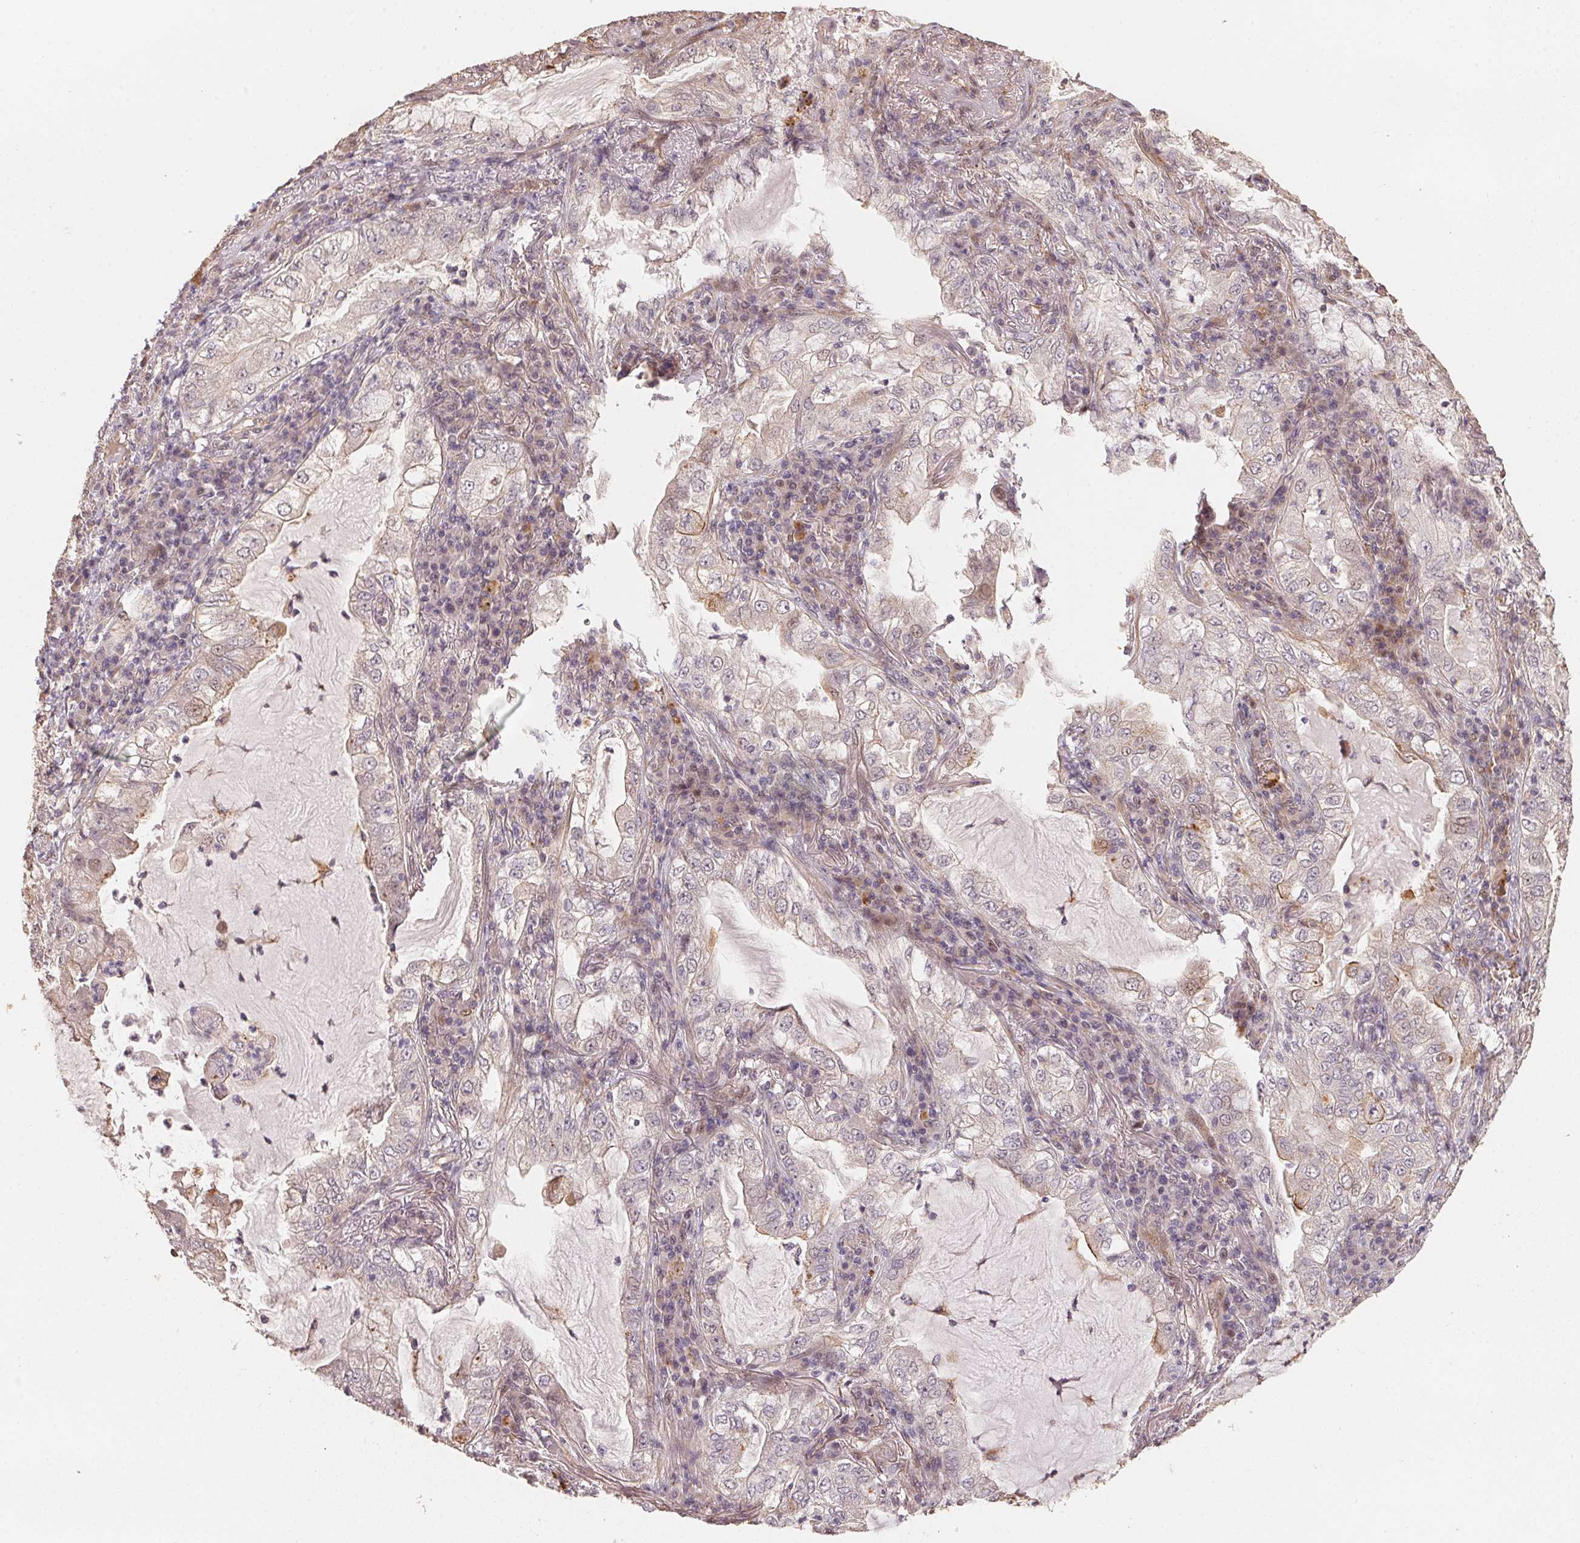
{"staining": {"intensity": "negative", "quantity": "none", "location": "none"}, "tissue": "lung cancer", "cell_type": "Tumor cells", "image_type": "cancer", "snomed": [{"axis": "morphology", "description": "Adenocarcinoma, NOS"}, {"axis": "topography", "description": "Lung"}], "caption": "Immunohistochemistry (IHC) of lung adenocarcinoma exhibits no expression in tumor cells.", "gene": "TMEM222", "patient": {"sex": "female", "age": 73}}